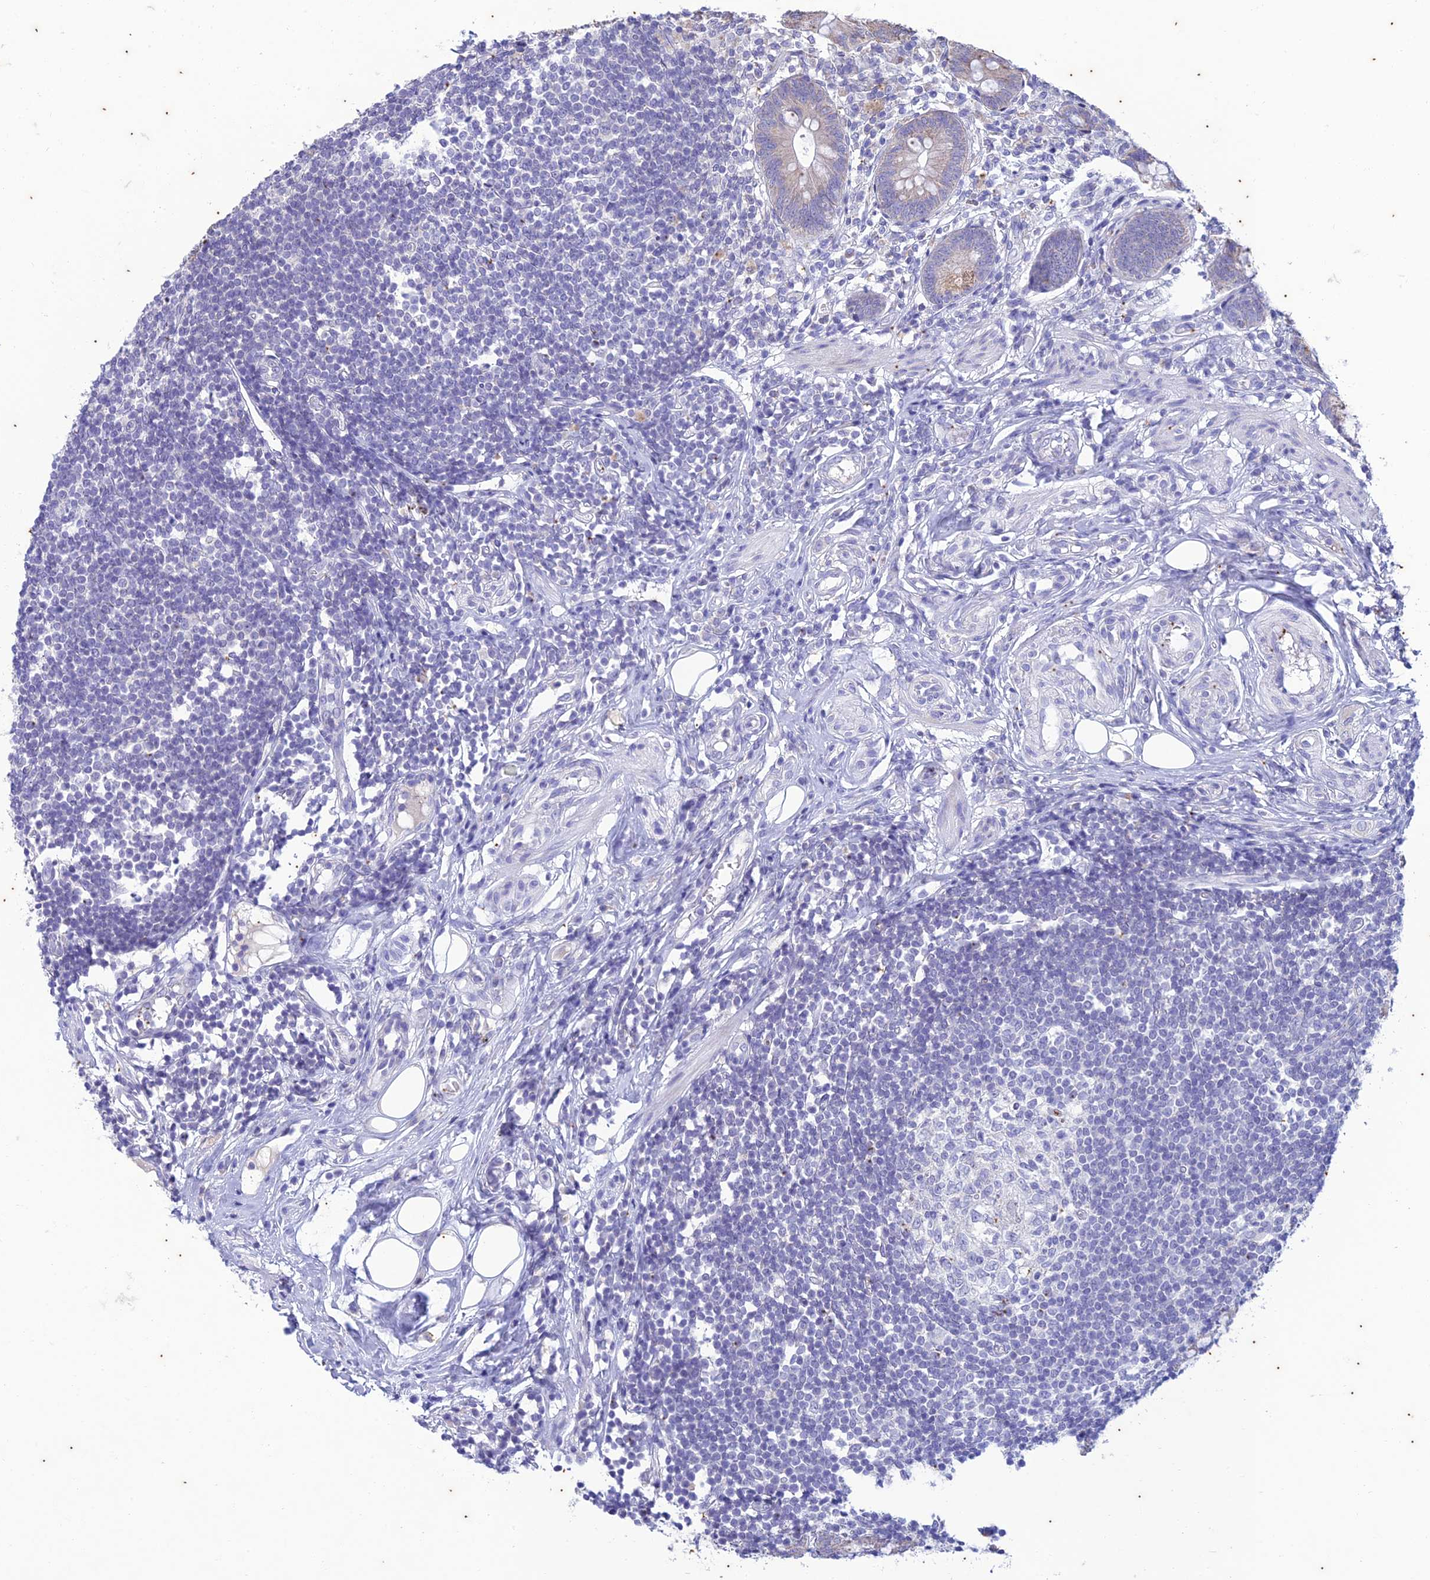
{"staining": {"intensity": "weak", "quantity": "<25%", "location": "cytoplasmic/membranous"}, "tissue": "appendix", "cell_type": "Glandular cells", "image_type": "normal", "snomed": [{"axis": "morphology", "description": "Normal tissue, NOS"}, {"axis": "topography", "description": "Appendix"}], "caption": "The micrograph displays no staining of glandular cells in normal appendix.", "gene": "TMEM40", "patient": {"sex": "female", "age": 62}}